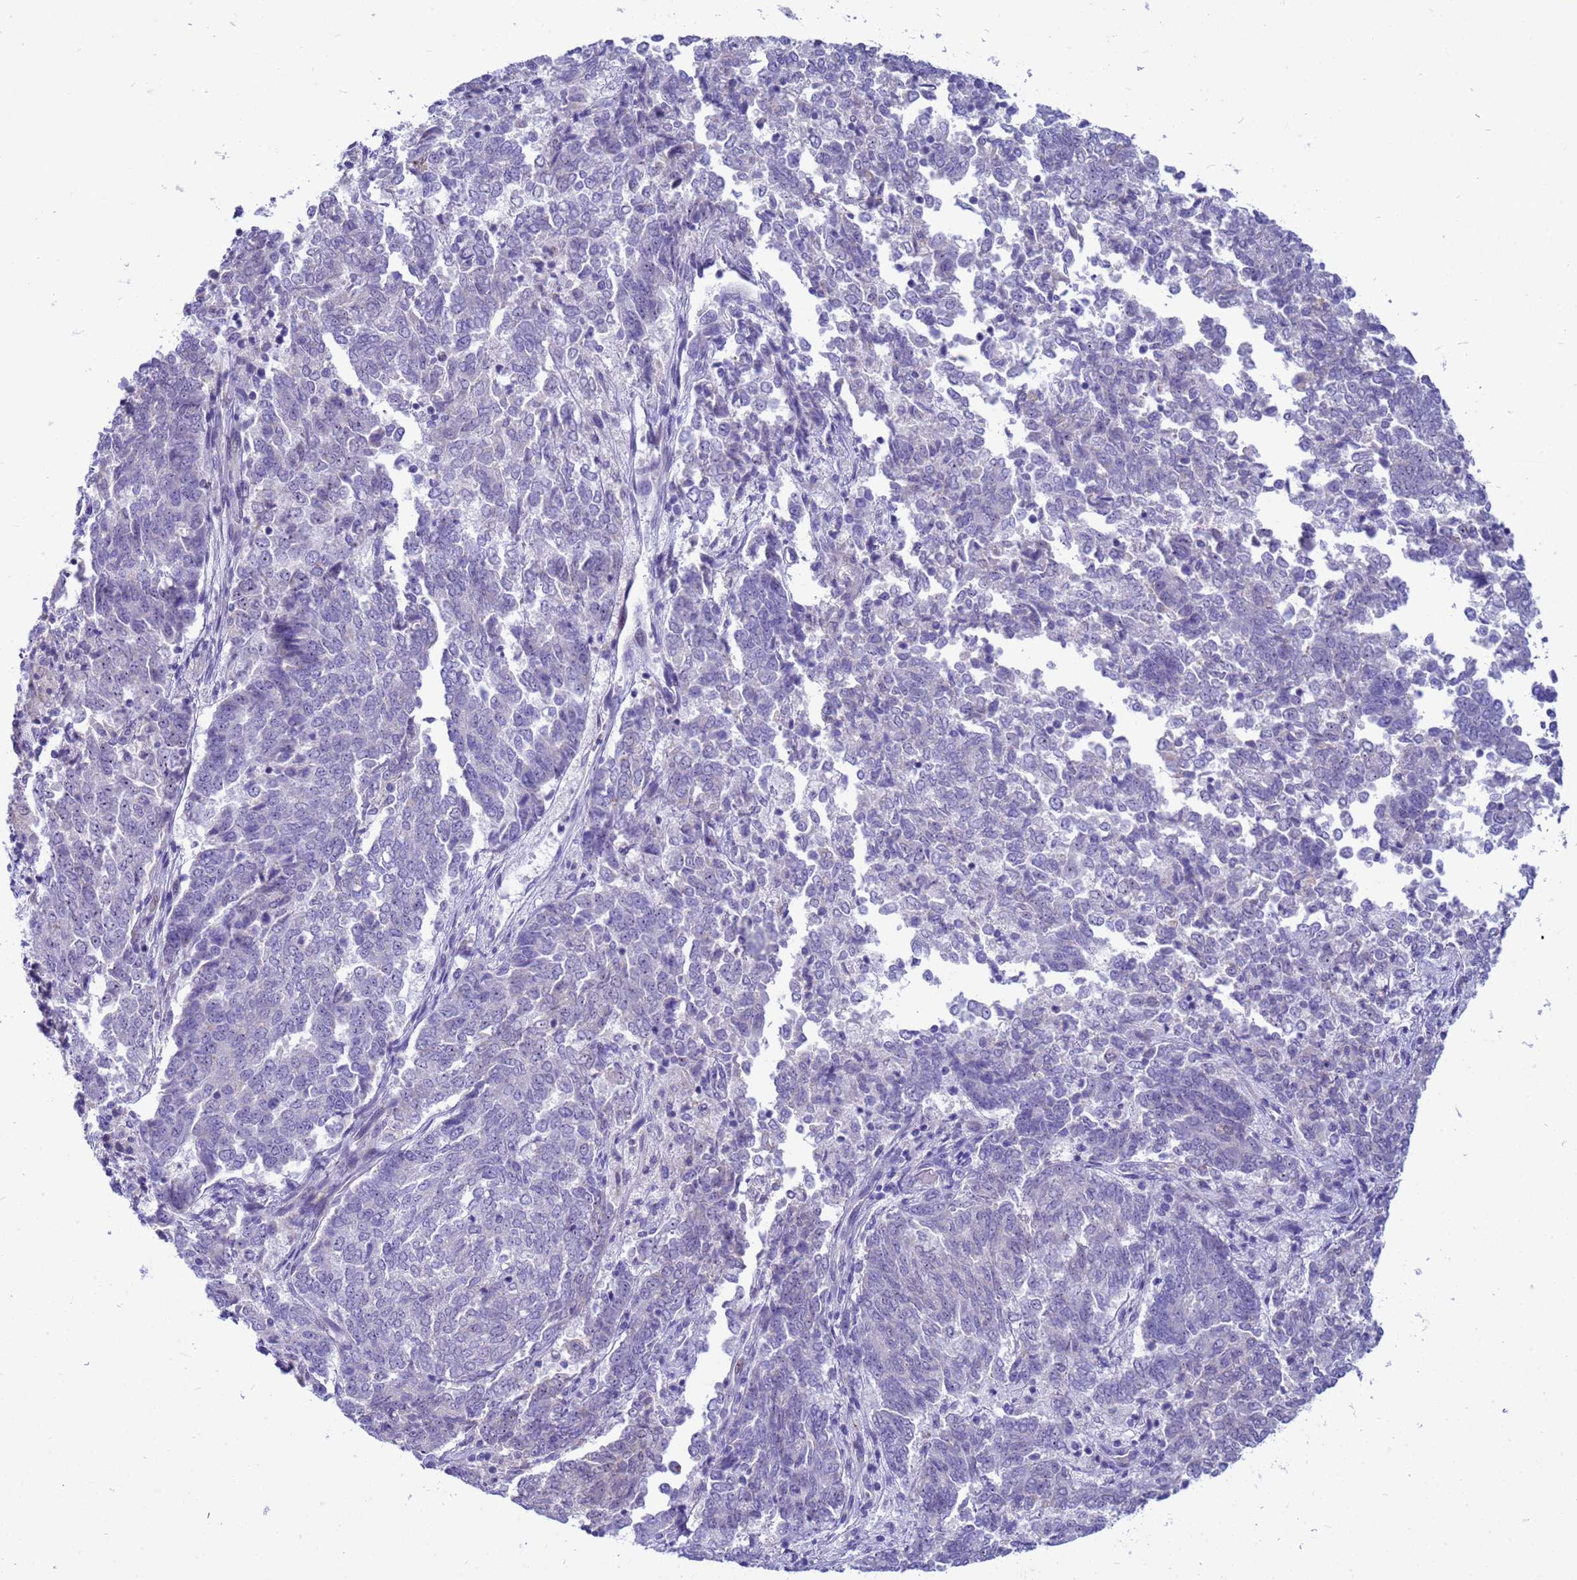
{"staining": {"intensity": "negative", "quantity": "none", "location": "none"}, "tissue": "endometrial cancer", "cell_type": "Tumor cells", "image_type": "cancer", "snomed": [{"axis": "morphology", "description": "Adenocarcinoma, NOS"}, {"axis": "topography", "description": "Endometrium"}], "caption": "This is an IHC image of human endometrial adenocarcinoma. There is no expression in tumor cells.", "gene": "LRATD1", "patient": {"sex": "female", "age": 80}}